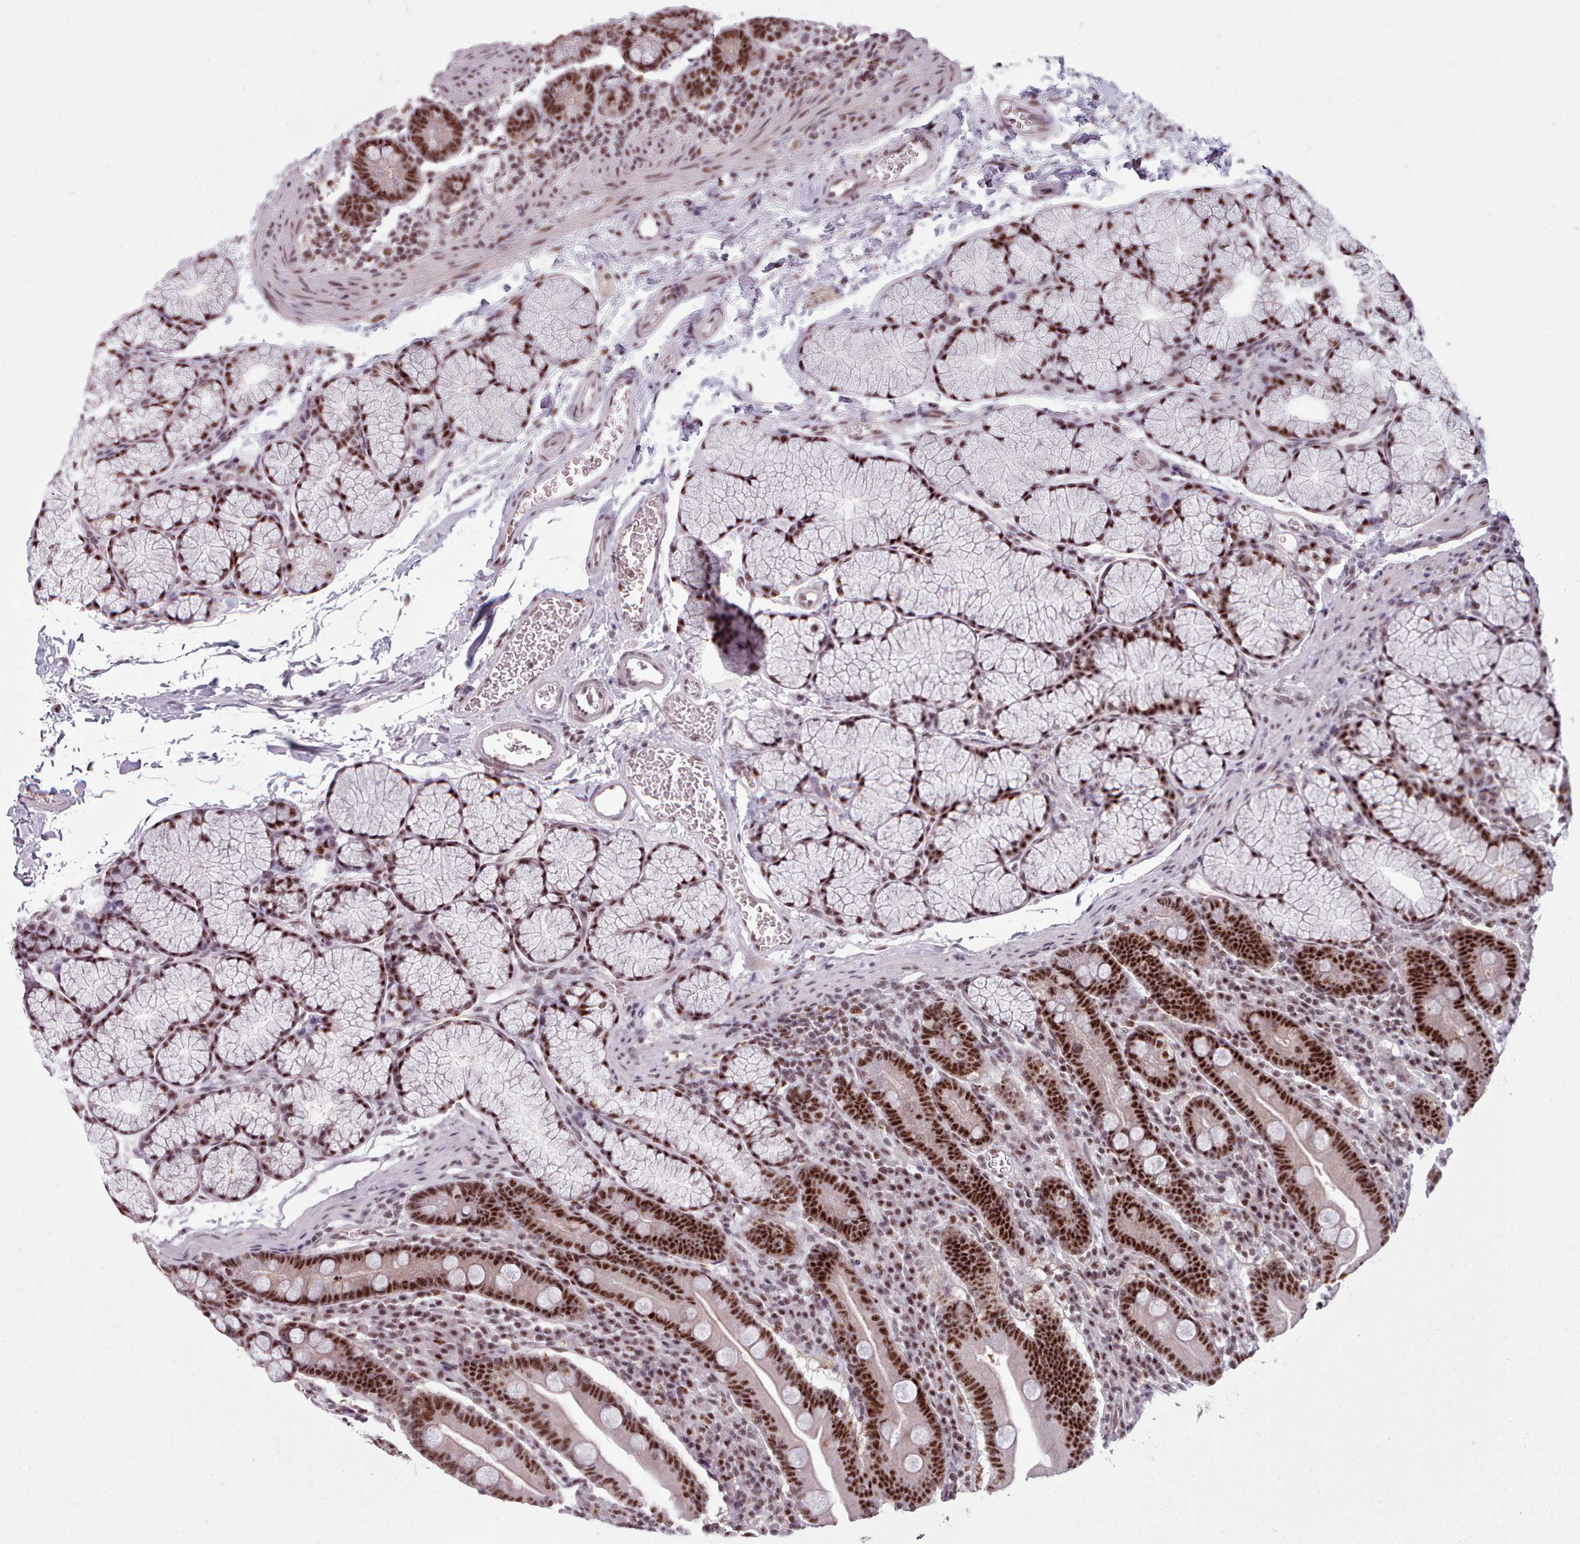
{"staining": {"intensity": "strong", "quantity": ">75%", "location": "nuclear"}, "tissue": "duodenum", "cell_type": "Glandular cells", "image_type": "normal", "snomed": [{"axis": "morphology", "description": "Normal tissue, NOS"}, {"axis": "topography", "description": "Duodenum"}], "caption": "IHC of unremarkable human duodenum reveals high levels of strong nuclear expression in about >75% of glandular cells.", "gene": "SRRM1", "patient": {"sex": "male", "age": 35}}